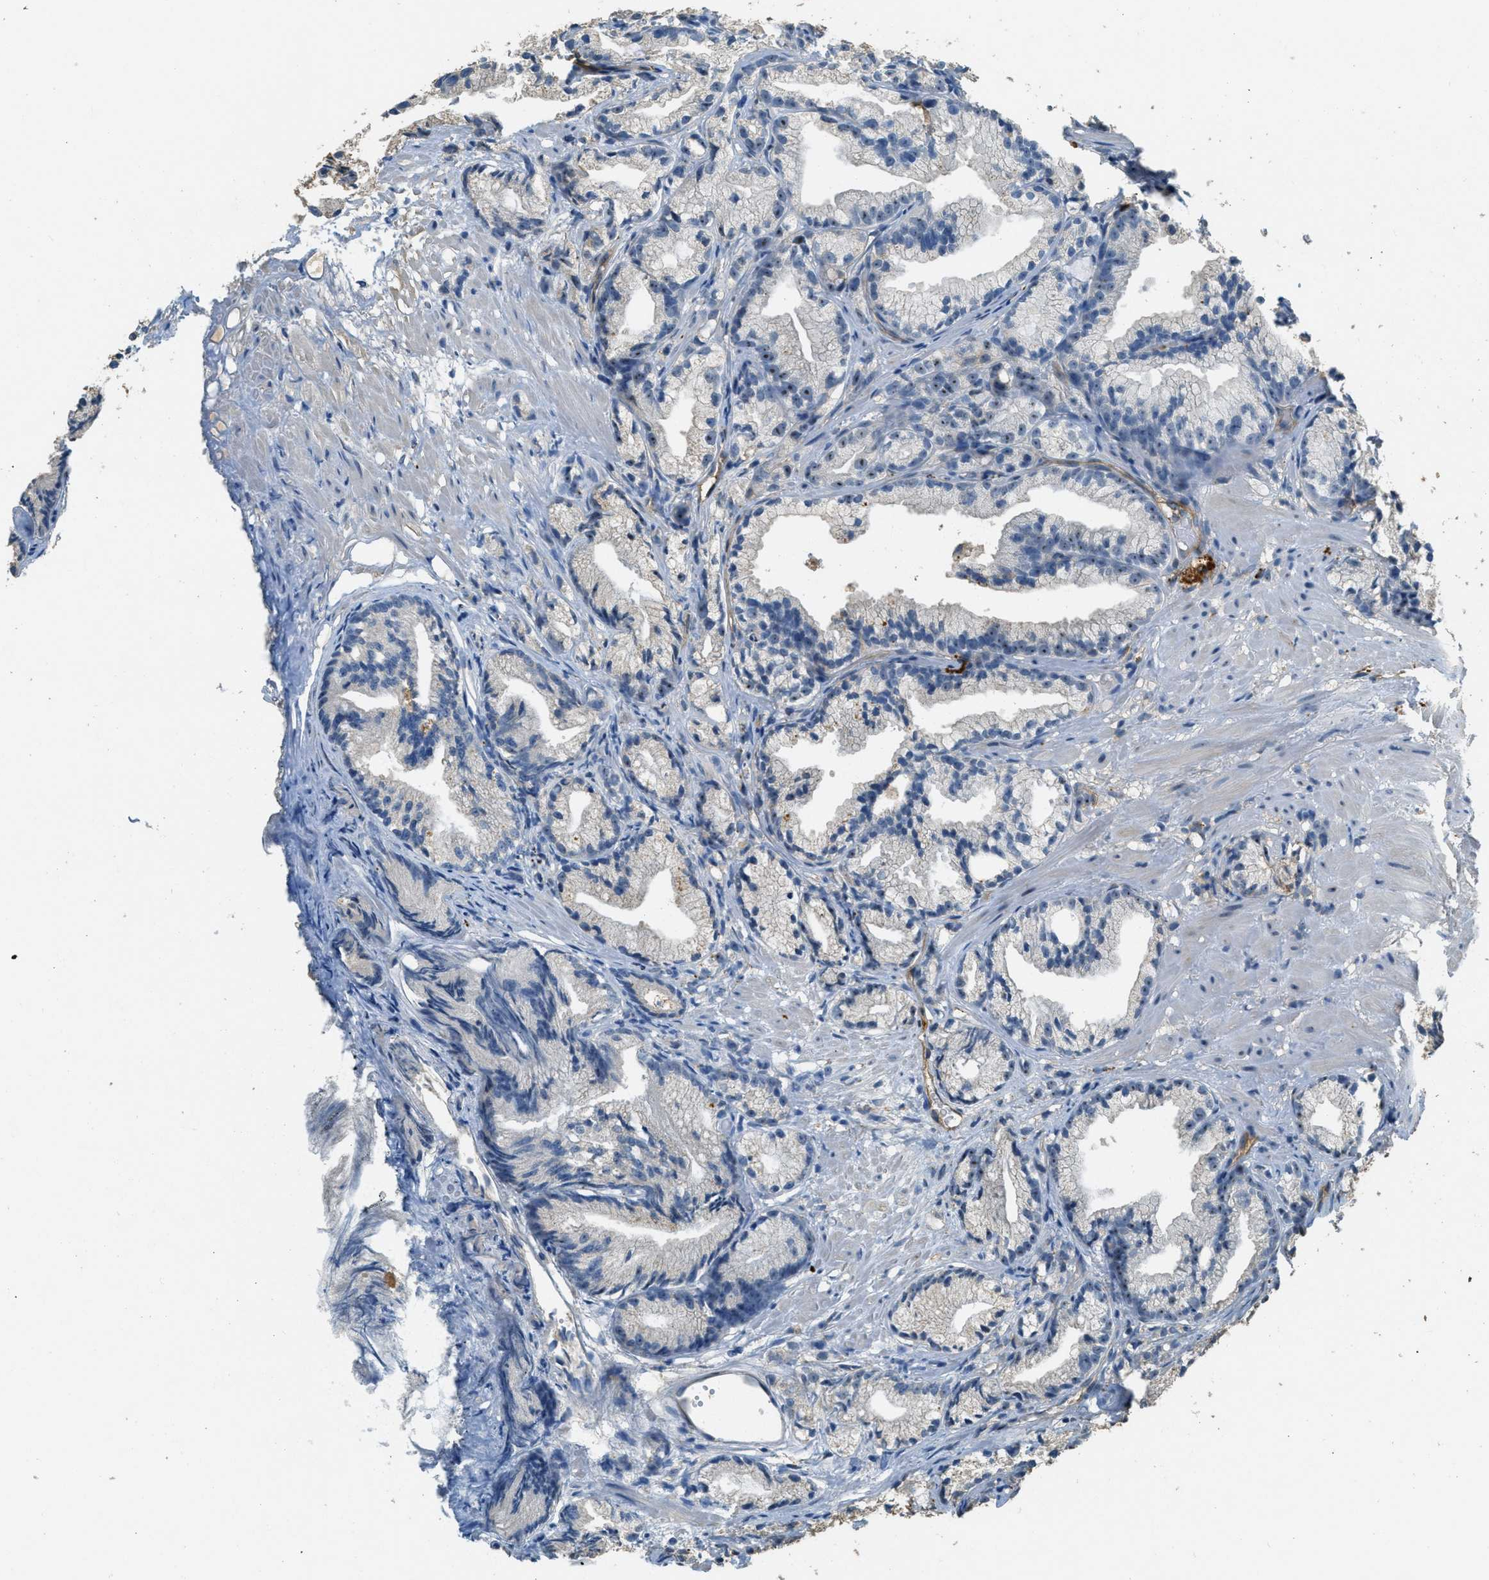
{"staining": {"intensity": "moderate", "quantity": "<25%", "location": "nuclear"}, "tissue": "prostate cancer", "cell_type": "Tumor cells", "image_type": "cancer", "snomed": [{"axis": "morphology", "description": "Adenocarcinoma, Low grade"}, {"axis": "topography", "description": "Prostate"}], "caption": "The immunohistochemical stain shows moderate nuclear expression in tumor cells of prostate cancer (low-grade adenocarcinoma) tissue.", "gene": "OSMR", "patient": {"sex": "male", "age": 89}}